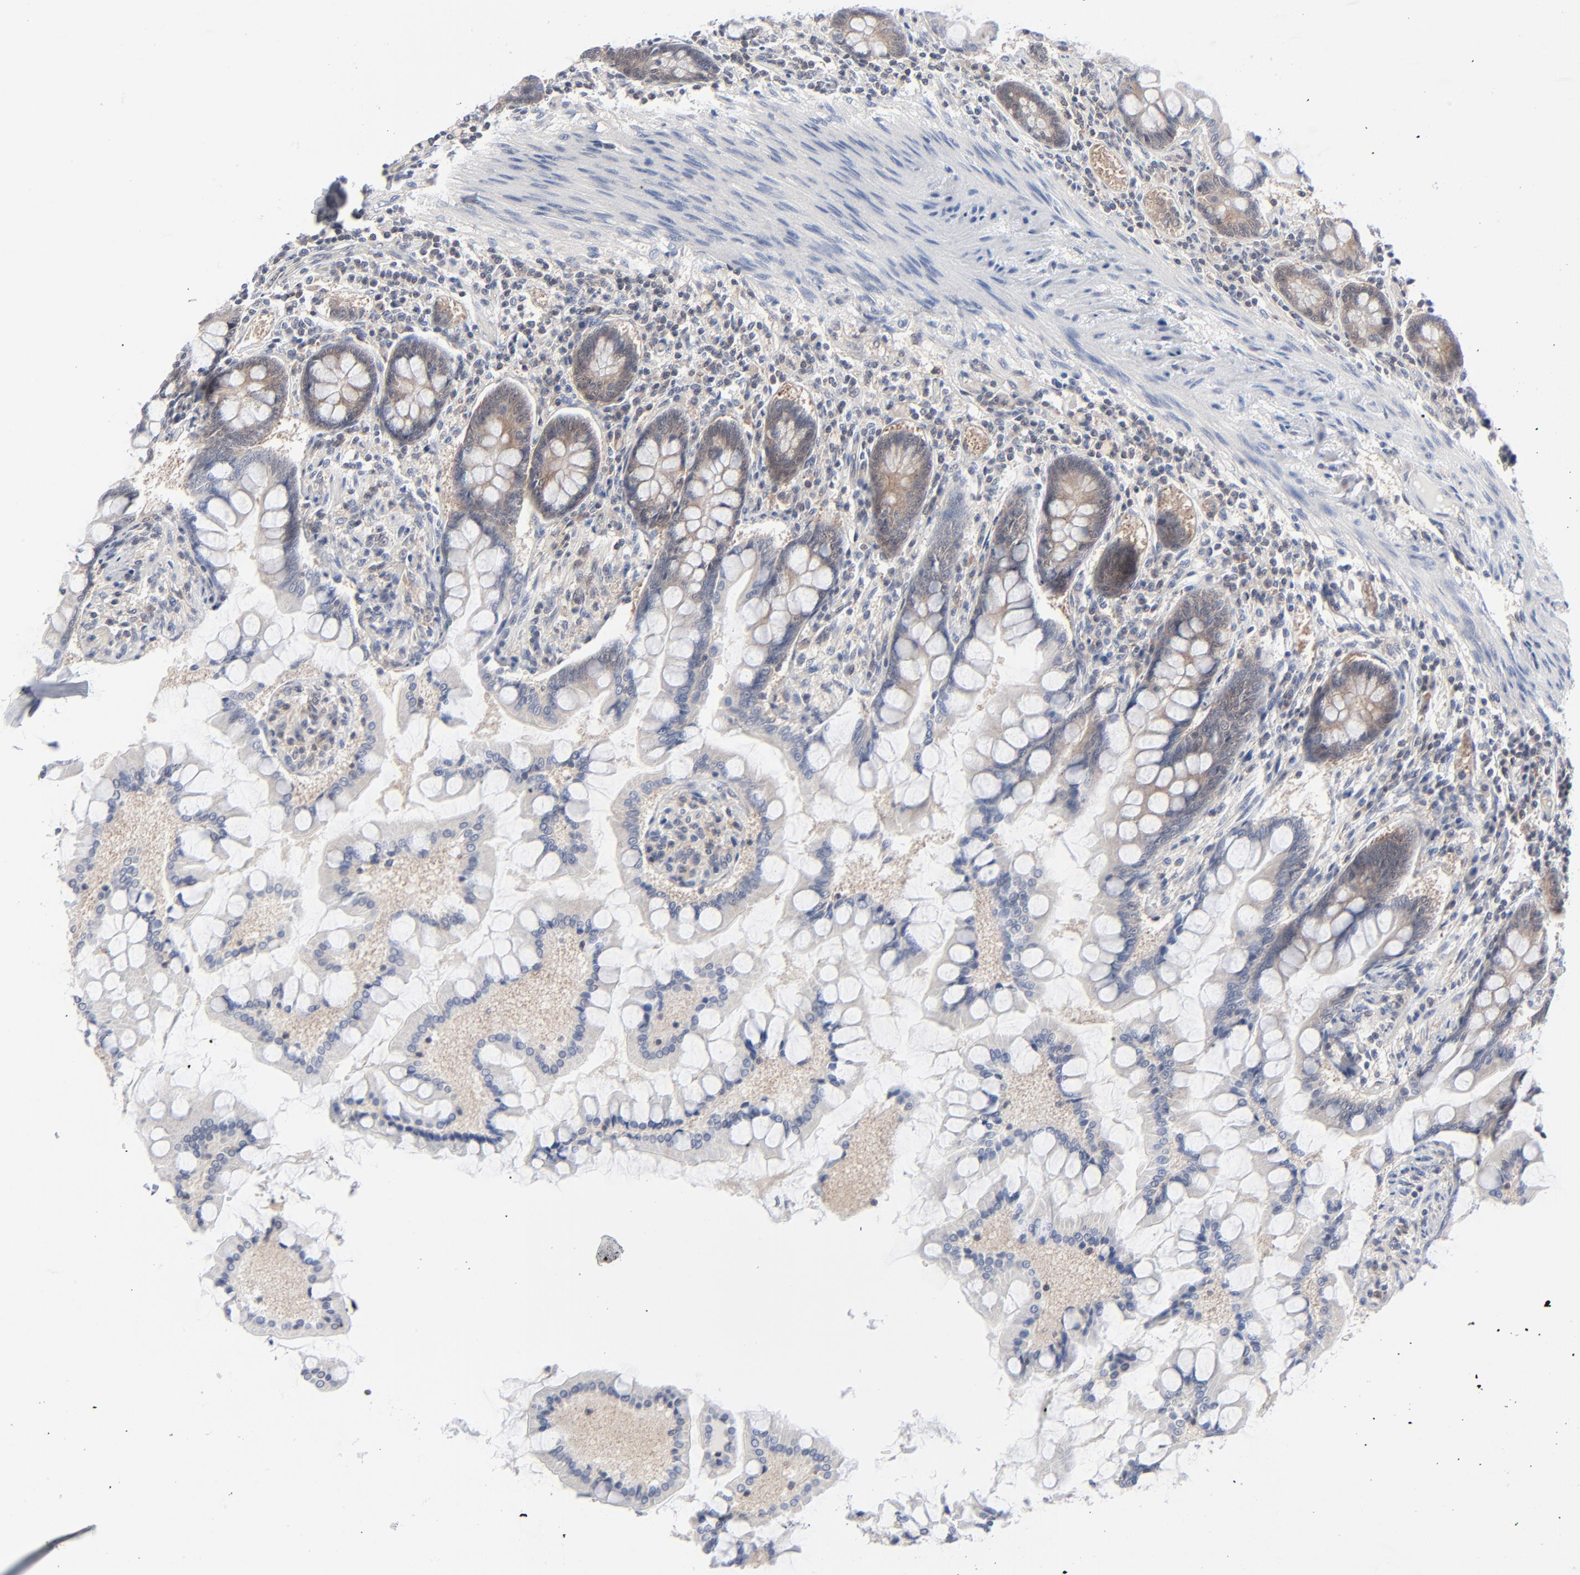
{"staining": {"intensity": "weak", "quantity": "25%-75%", "location": "cytoplasmic/membranous"}, "tissue": "small intestine", "cell_type": "Glandular cells", "image_type": "normal", "snomed": [{"axis": "morphology", "description": "Normal tissue, NOS"}, {"axis": "topography", "description": "Small intestine"}], "caption": "High-power microscopy captured an IHC photomicrograph of unremarkable small intestine, revealing weak cytoplasmic/membranous staining in about 25%-75% of glandular cells.", "gene": "RPS6KB1", "patient": {"sex": "male", "age": 41}}